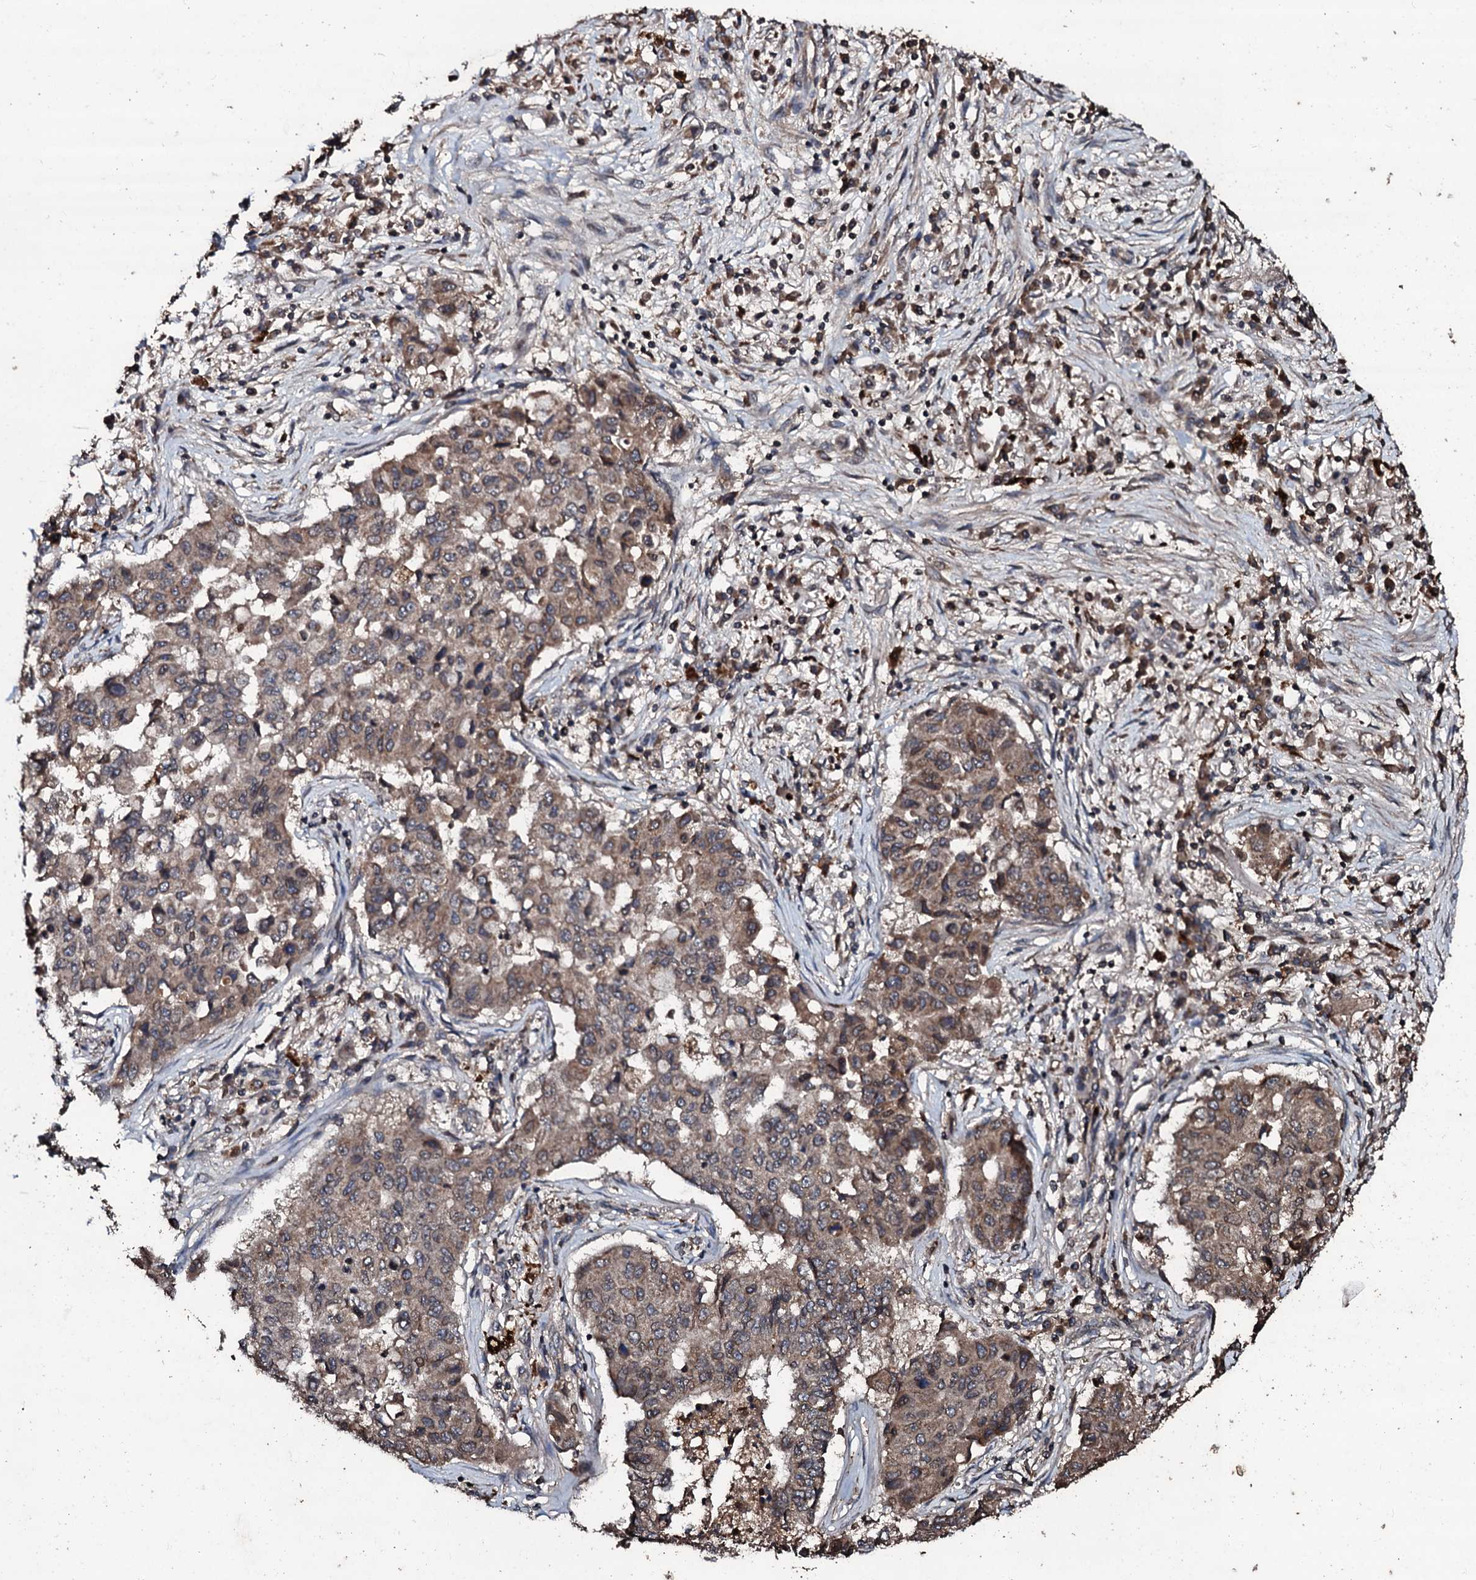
{"staining": {"intensity": "moderate", "quantity": ">75%", "location": "cytoplasmic/membranous"}, "tissue": "lung cancer", "cell_type": "Tumor cells", "image_type": "cancer", "snomed": [{"axis": "morphology", "description": "Squamous cell carcinoma, NOS"}, {"axis": "topography", "description": "Lung"}], "caption": "IHC (DAB (3,3'-diaminobenzidine)) staining of squamous cell carcinoma (lung) reveals moderate cytoplasmic/membranous protein positivity in about >75% of tumor cells.", "gene": "SDHAF2", "patient": {"sex": "male", "age": 74}}